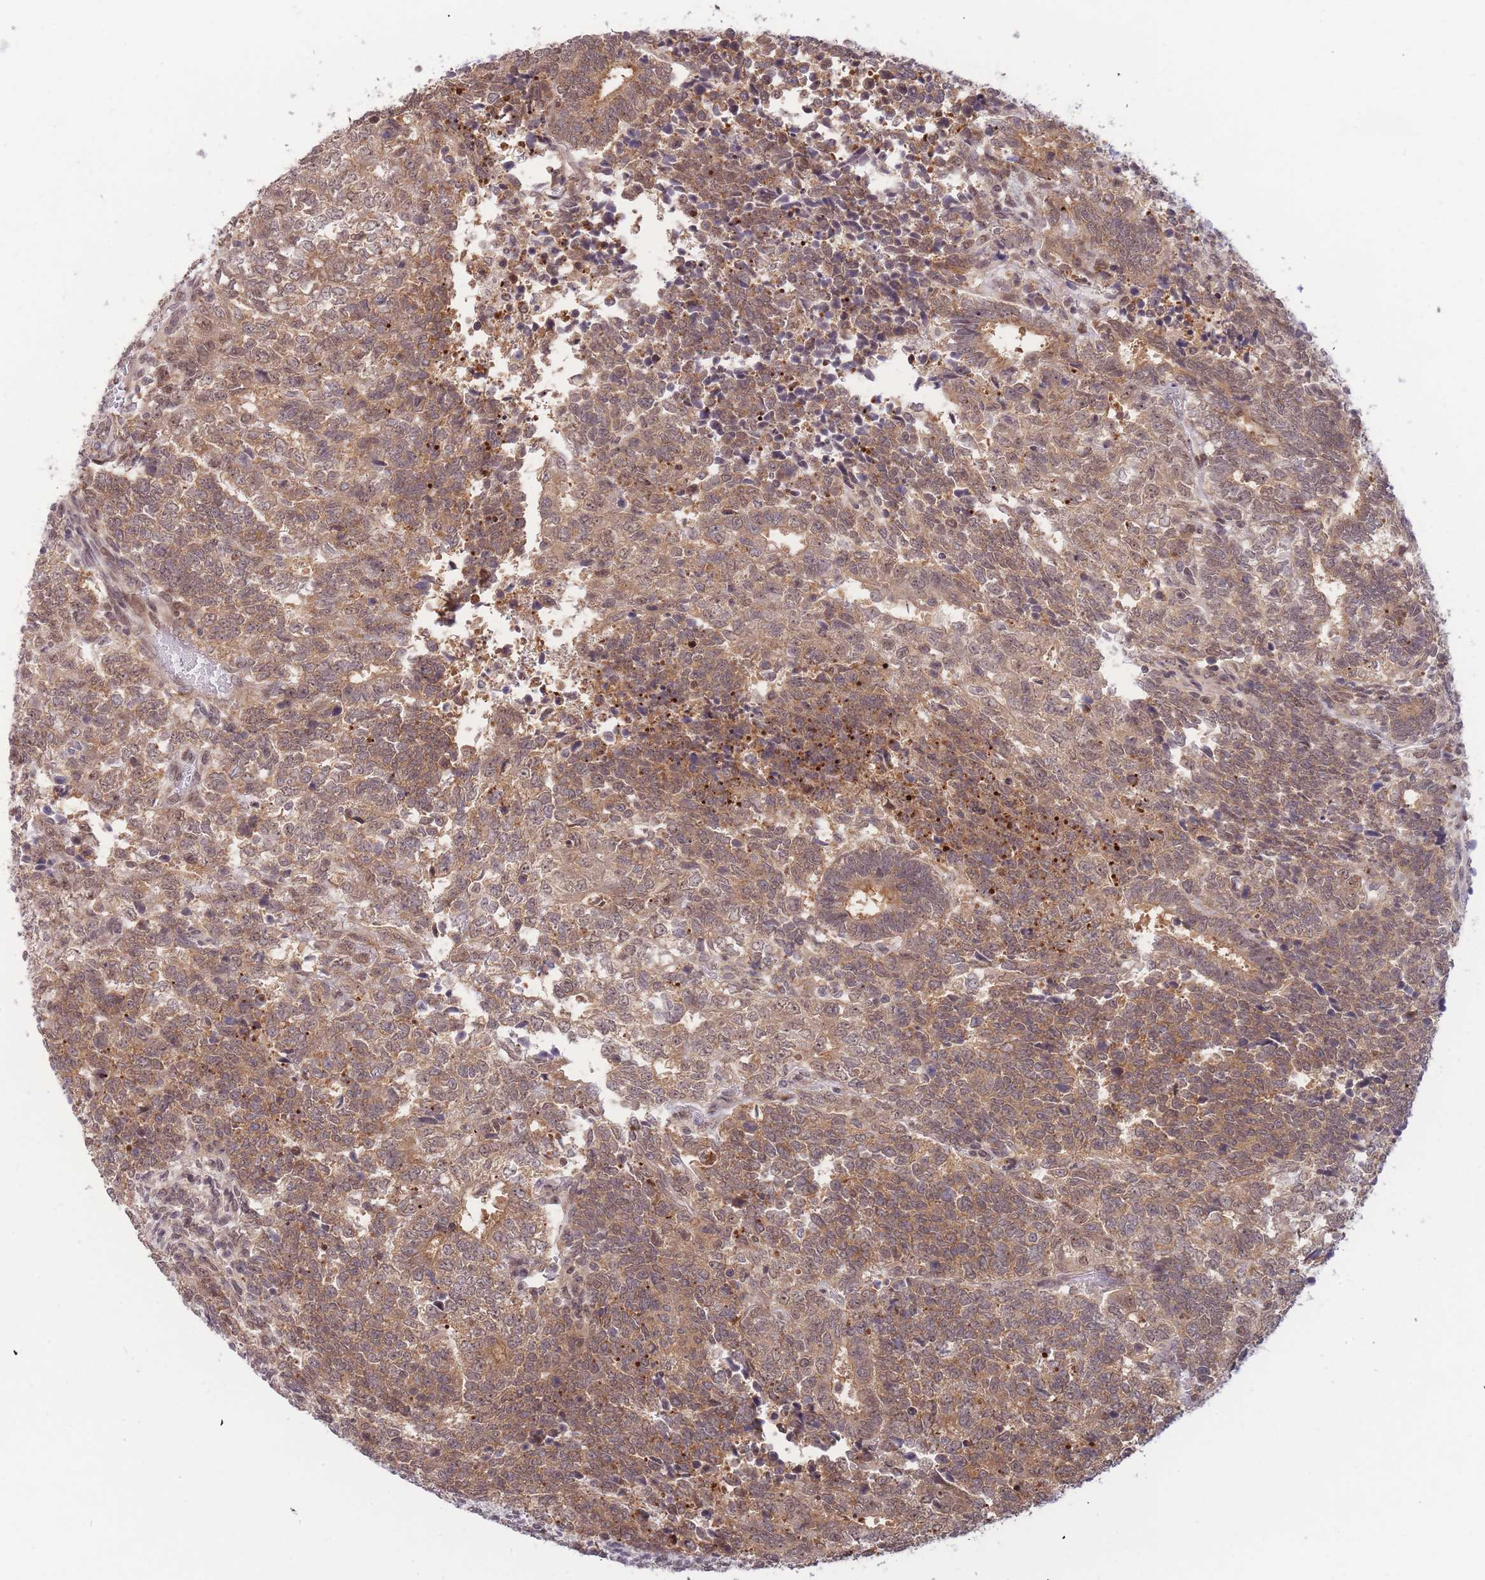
{"staining": {"intensity": "moderate", "quantity": ">75%", "location": "cytoplasmic/membranous,nuclear"}, "tissue": "testis cancer", "cell_type": "Tumor cells", "image_type": "cancer", "snomed": [{"axis": "morphology", "description": "Carcinoma, Embryonal, NOS"}, {"axis": "topography", "description": "Testis"}], "caption": "Testis embryonal carcinoma stained with a protein marker displays moderate staining in tumor cells.", "gene": "DEAF1", "patient": {"sex": "male", "age": 23}}